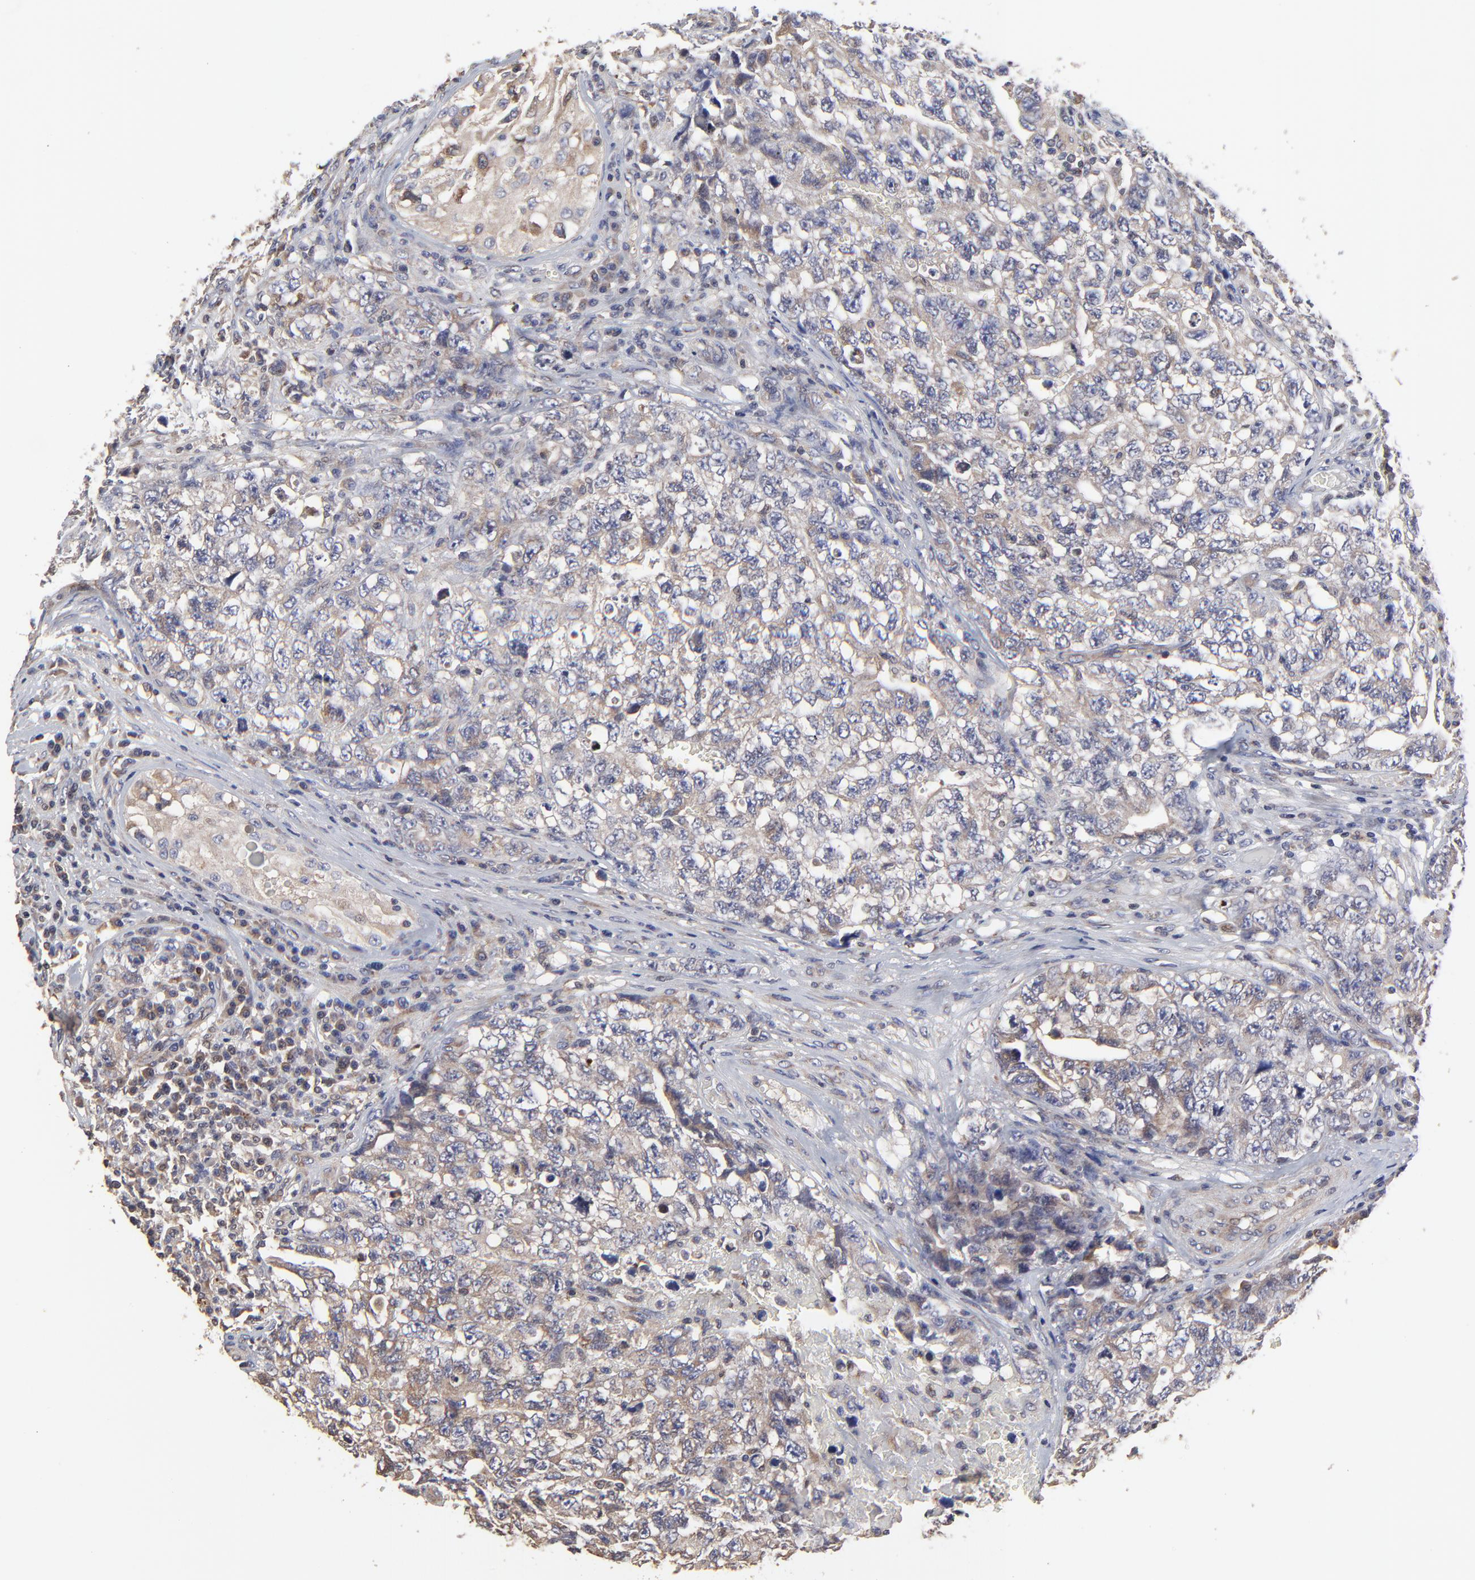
{"staining": {"intensity": "weak", "quantity": "25%-75%", "location": "cytoplasmic/membranous"}, "tissue": "testis cancer", "cell_type": "Tumor cells", "image_type": "cancer", "snomed": [{"axis": "morphology", "description": "Carcinoma, Embryonal, NOS"}, {"axis": "topography", "description": "Testis"}], "caption": "Brown immunohistochemical staining in testis cancer (embryonal carcinoma) displays weak cytoplasmic/membranous expression in about 25%-75% of tumor cells.", "gene": "ELP2", "patient": {"sex": "male", "age": 31}}